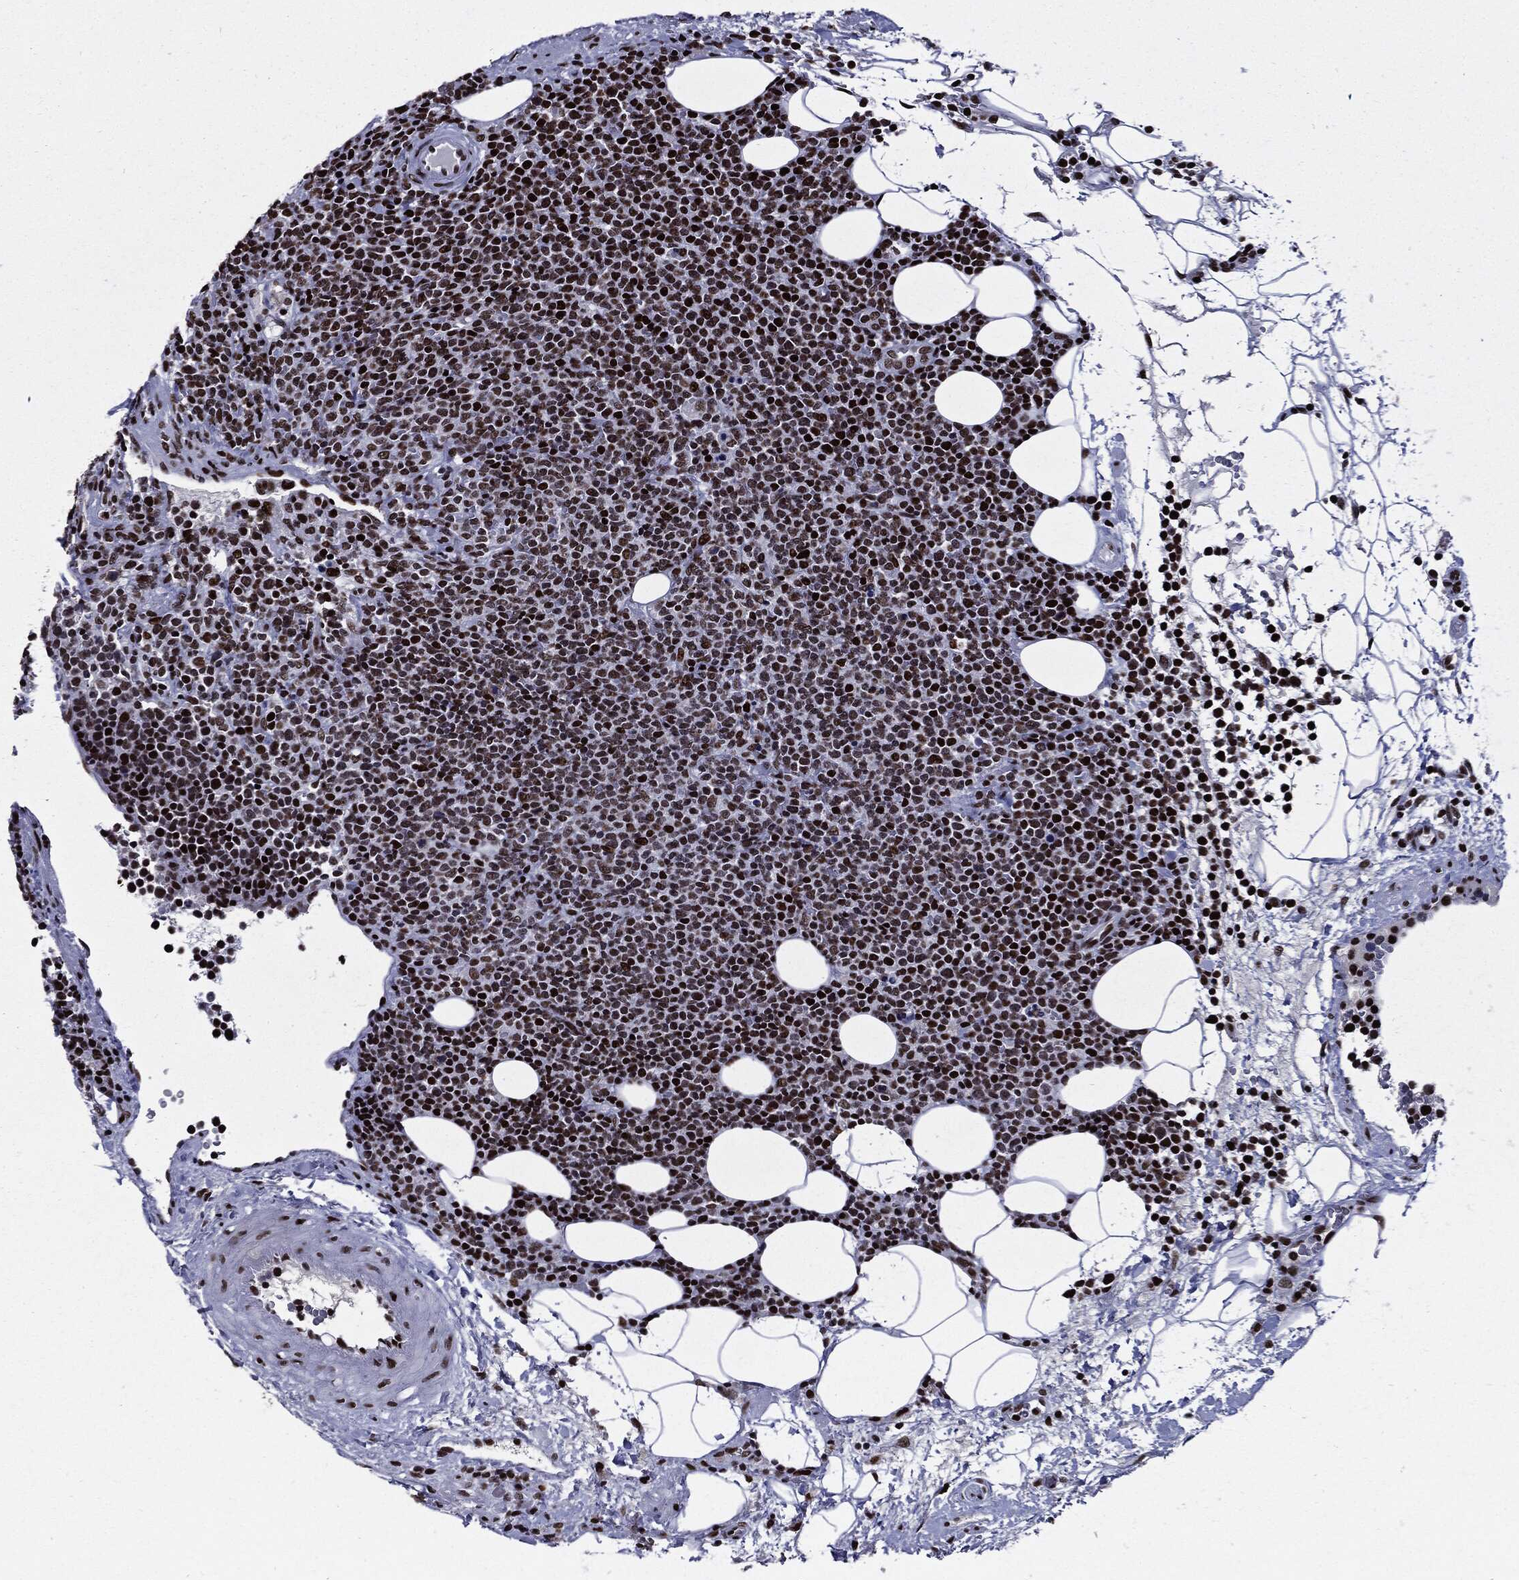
{"staining": {"intensity": "strong", "quantity": ">75%", "location": "nuclear"}, "tissue": "lymphoma", "cell_type": "Tumor cells", "image_type": "cancer", "snomed": [{"axis": "morphology", "description": "Malignant lymphoma, non-Hodgkin's type, High grade"}, {"axis": "topography", "description": "Lymph node"}], "caption": "Immunohistochemistry (IHC) of lymphoma demonstrates high levels of strong nuclear expression in approximately >75% of tumor cells. The protein is stained brown, and the nuclei are stained in blue (DAB IHC with brightfield microscopy, high magnification).", "gene": "ZFP91", "patient": {"sex": "male", "age": 61}}